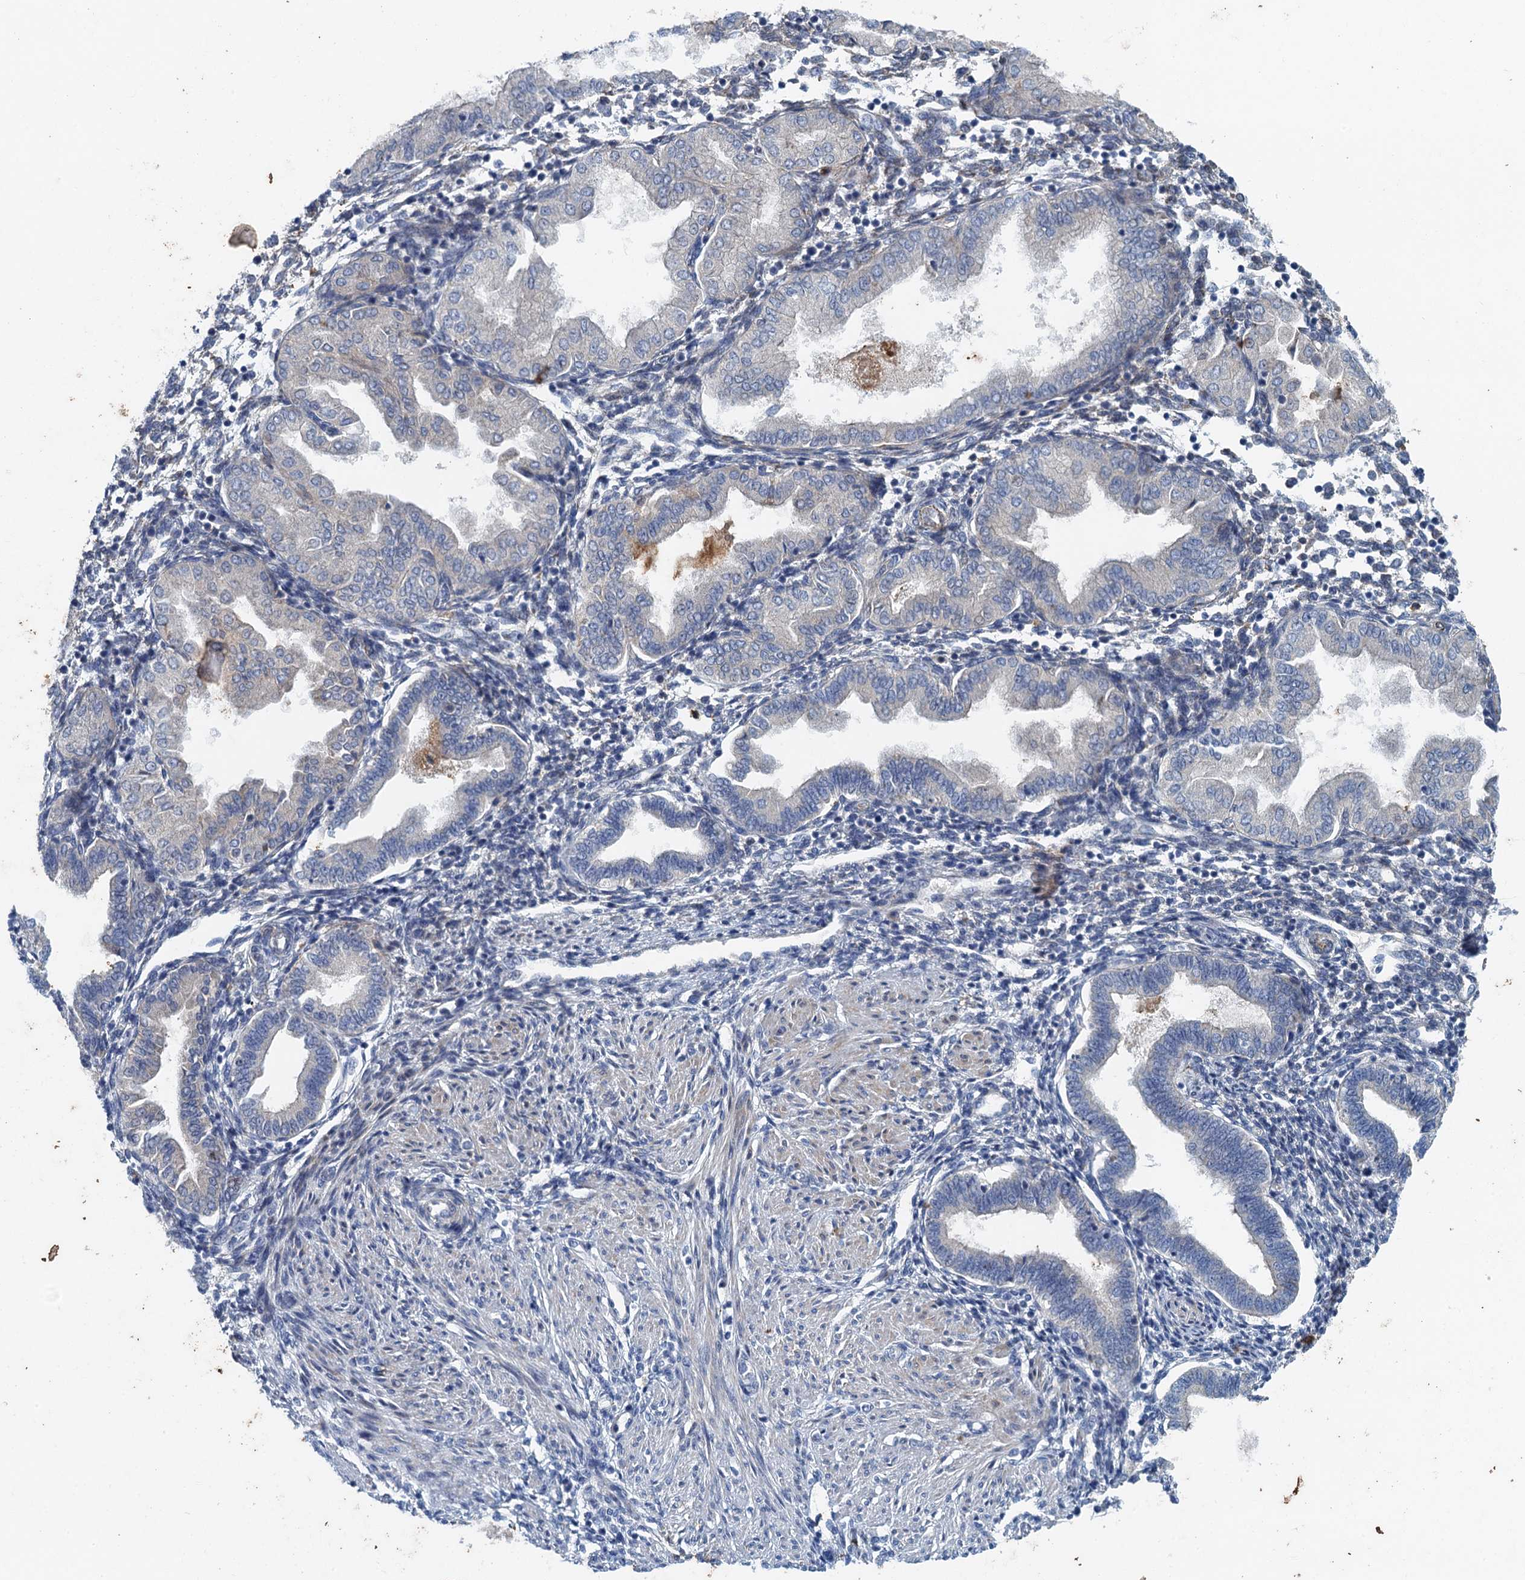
{"staining": {"intensity": "negative", "quantity": "none", "location": "none"}, "tissue": "endometrium", "cell_type": "Cells in endometrial stroma", "image_type": "normal", "snomed": [{"axis": "morphology", "description": "Normal tissue, NOS"}, {"axis": "topography", "description": "Endometrium"}], "caption": "The histopathology image reveals no staining of cells in endometrial stroma in normal endometrium. Brightfield microscopy of immunohistochemistry stained with DAB (3,3'-diaminobenzidine) (brown) and hematoxylin (blue), captured at high magnification.", "gene": "TPCN1", "patient": {"sex": "female", "age": 53}}